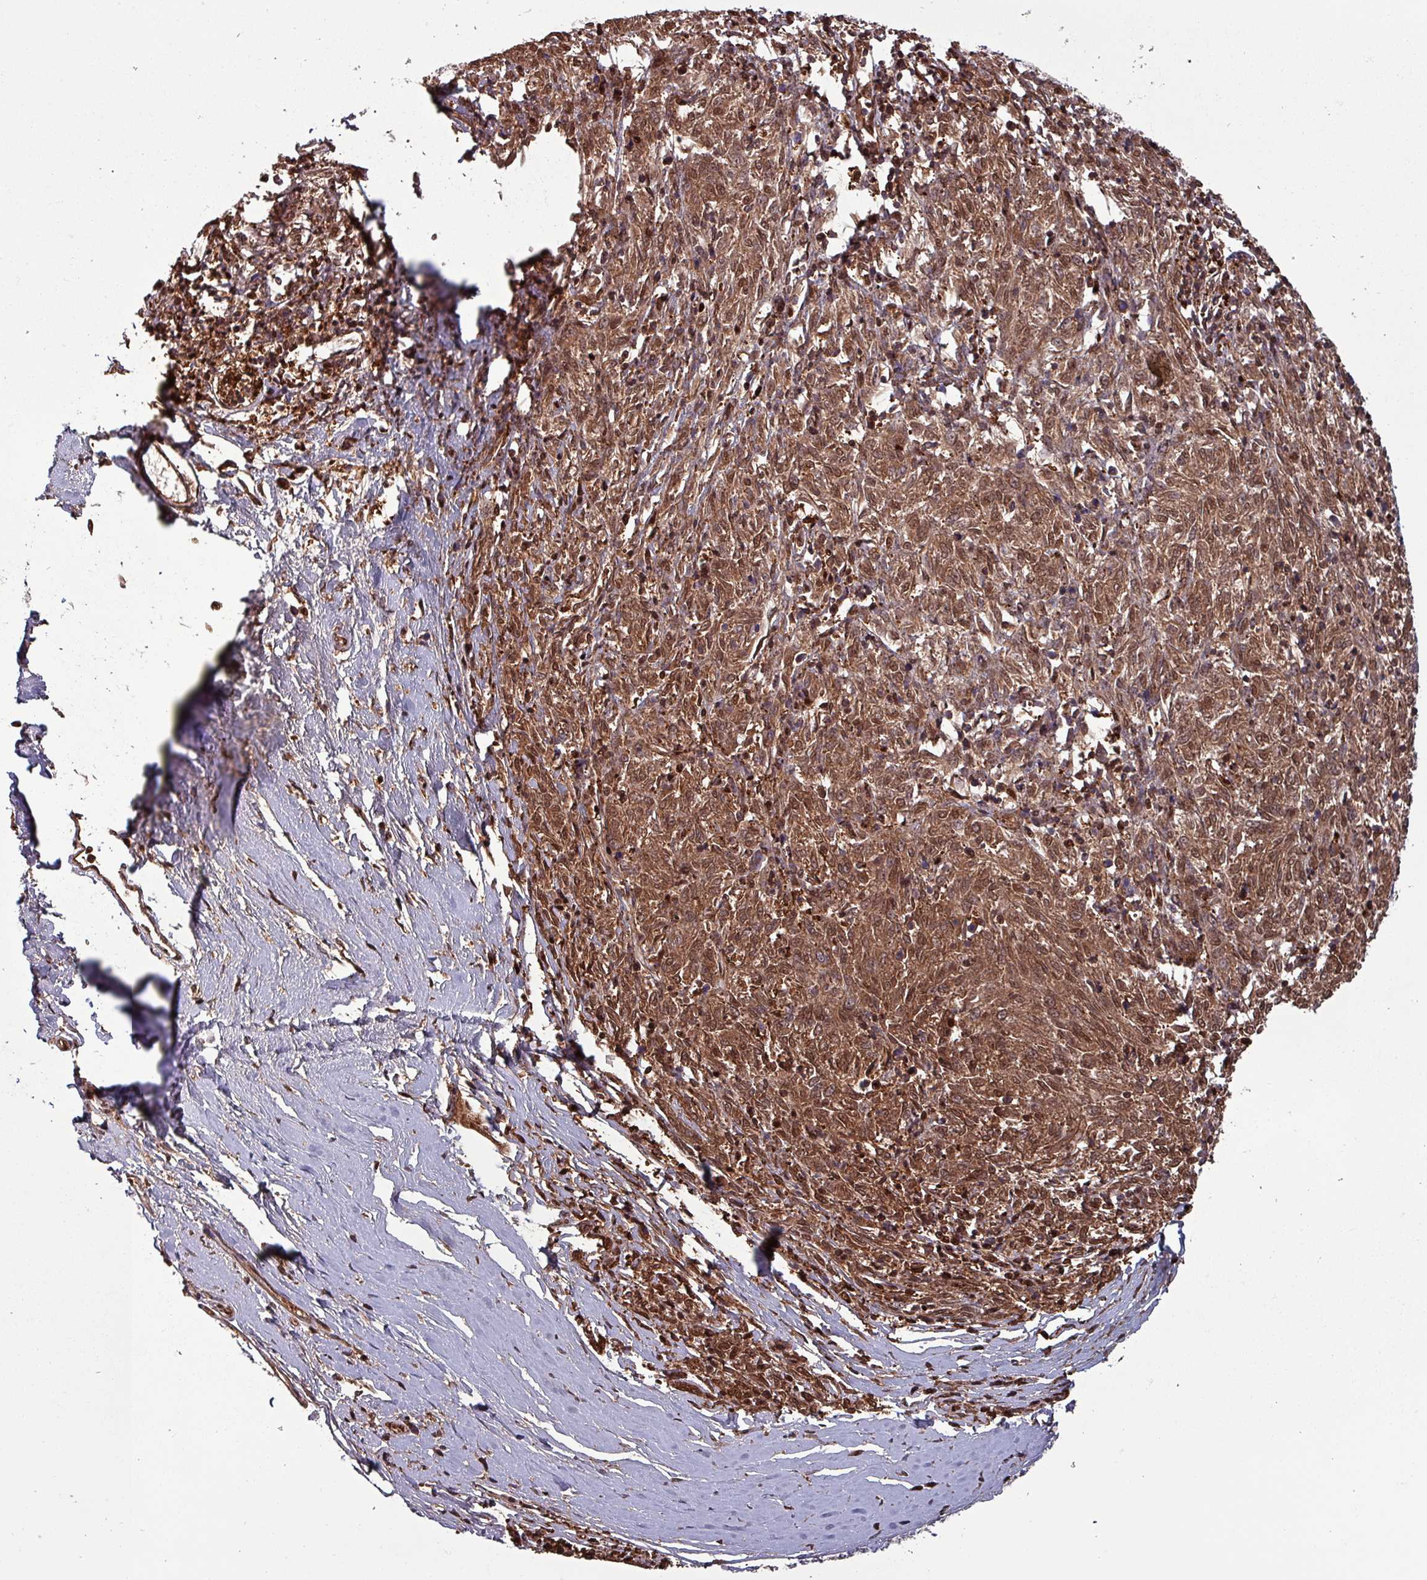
{"staining": {"intensity": "strong", "quantity": ">75%", "location": "cytoplasmic/membranous,nuclear"}, "tissue": "melanoma", "cell_type": "Tumor cells", "image_type": "cancer", "snomed": [{"axis": "morphology", "description": "Malignant melanoma, NOS"}, {"axis": "topography", "description": "Skin"}], "caption": "Malignant melanoma stained with DAB (3,3'-diaminobenzidine) immunohistochemistry (IHC) reveals high levels of strong cytoplasmic/membranous and nuclear staining in about >75% of tumor cells.", "gene": "PSMB8", "patient": {"sex": "female", "age": 72}}